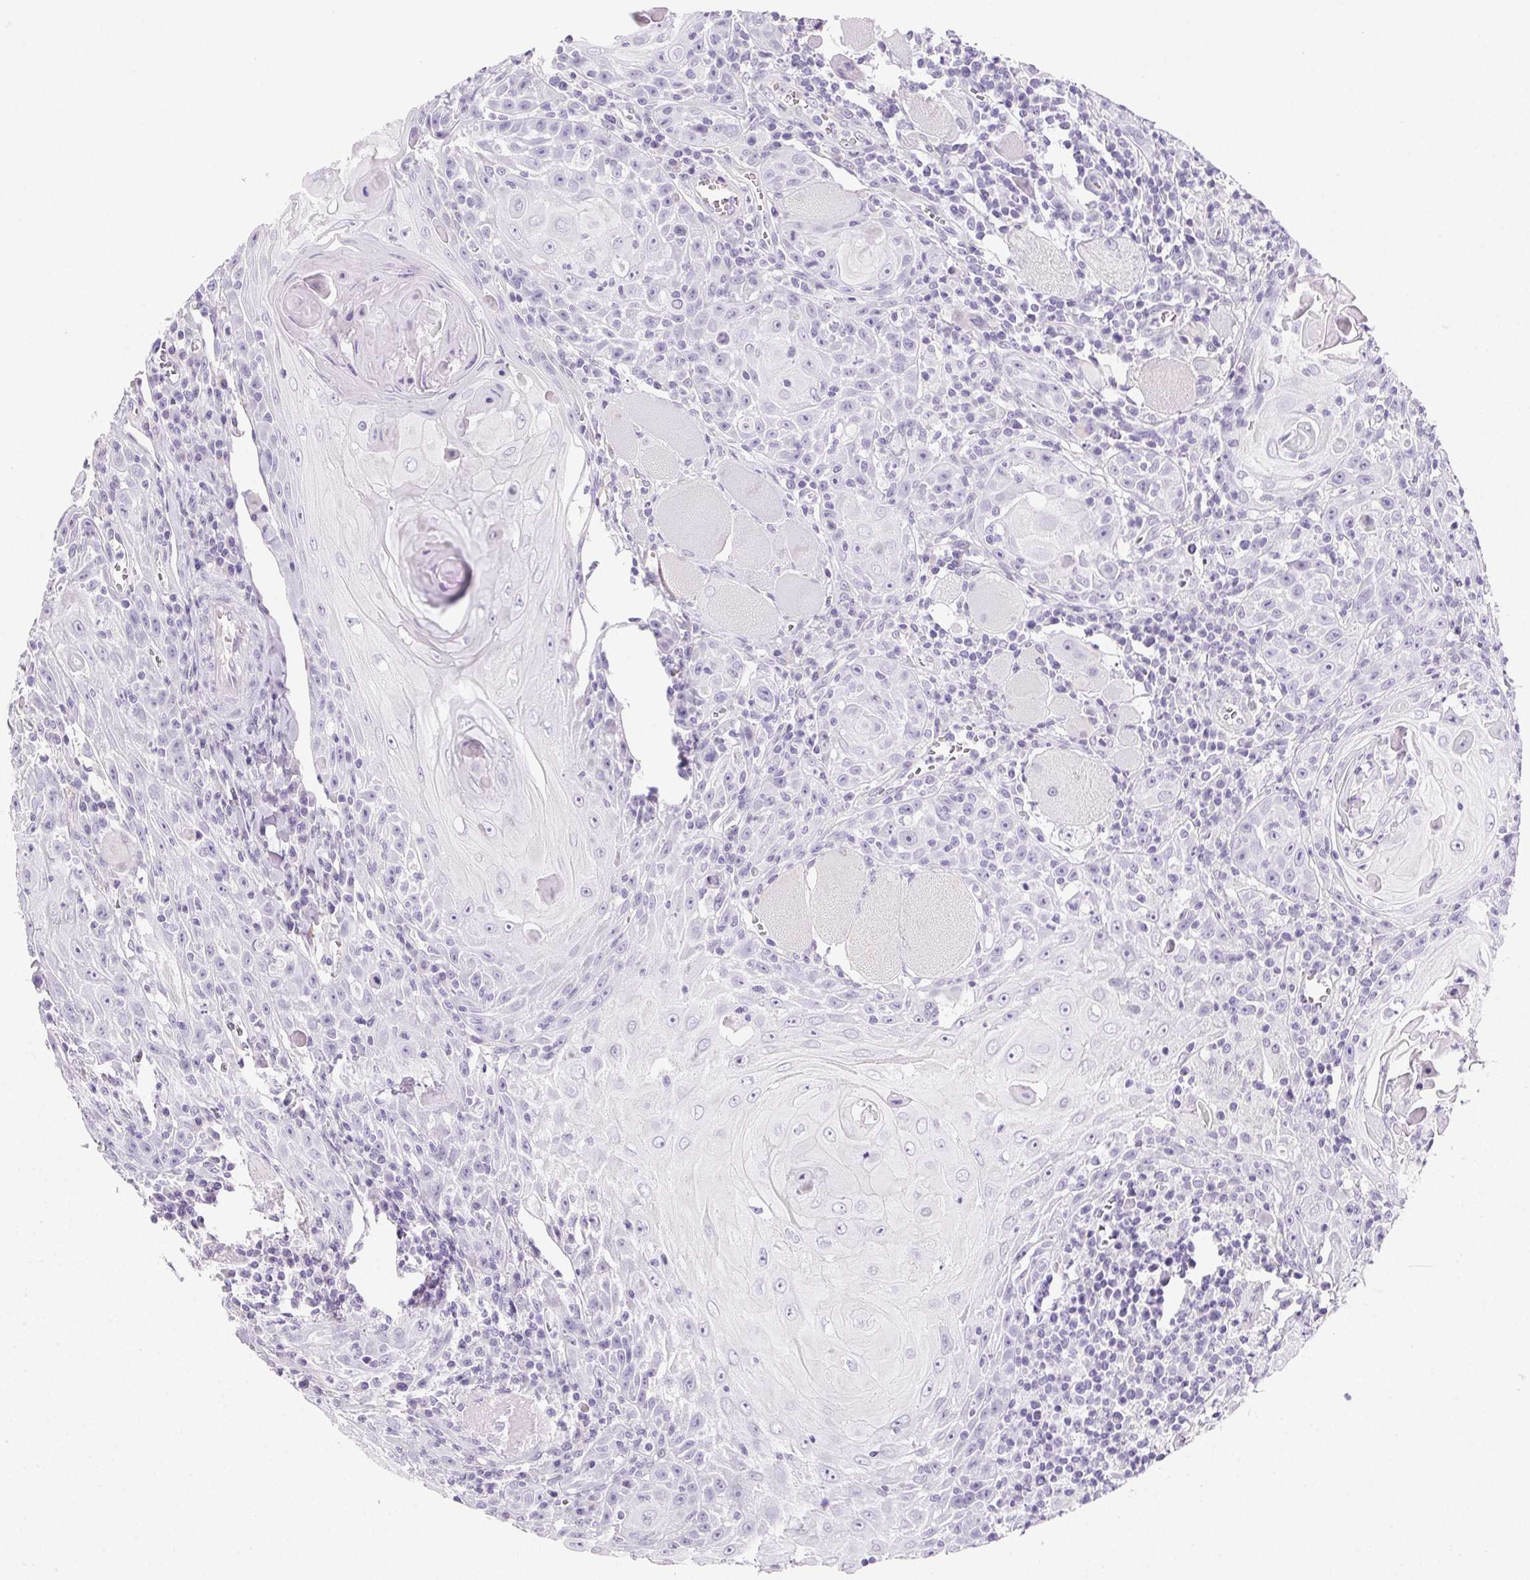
{"staining": {"intensity": "negative", "quantity": "none", "location": "none"}, "tissue": "head and neck cancer", "cell_type": "Tumor cells", "image_type": "cancer", "snomed": [{"axis": "morphology", "description": "Squamous cell carcinoma, NOS"}, {"axis": "topography", "description": "Head-Neck"}], "caption": "The immunohistochemistry histopathology image has no significant staining in tumor cells of head and neck squamous cell carcinoma tissue.", "gene": "PRSS3", "patient": {"sex": "male", "age": 52}}